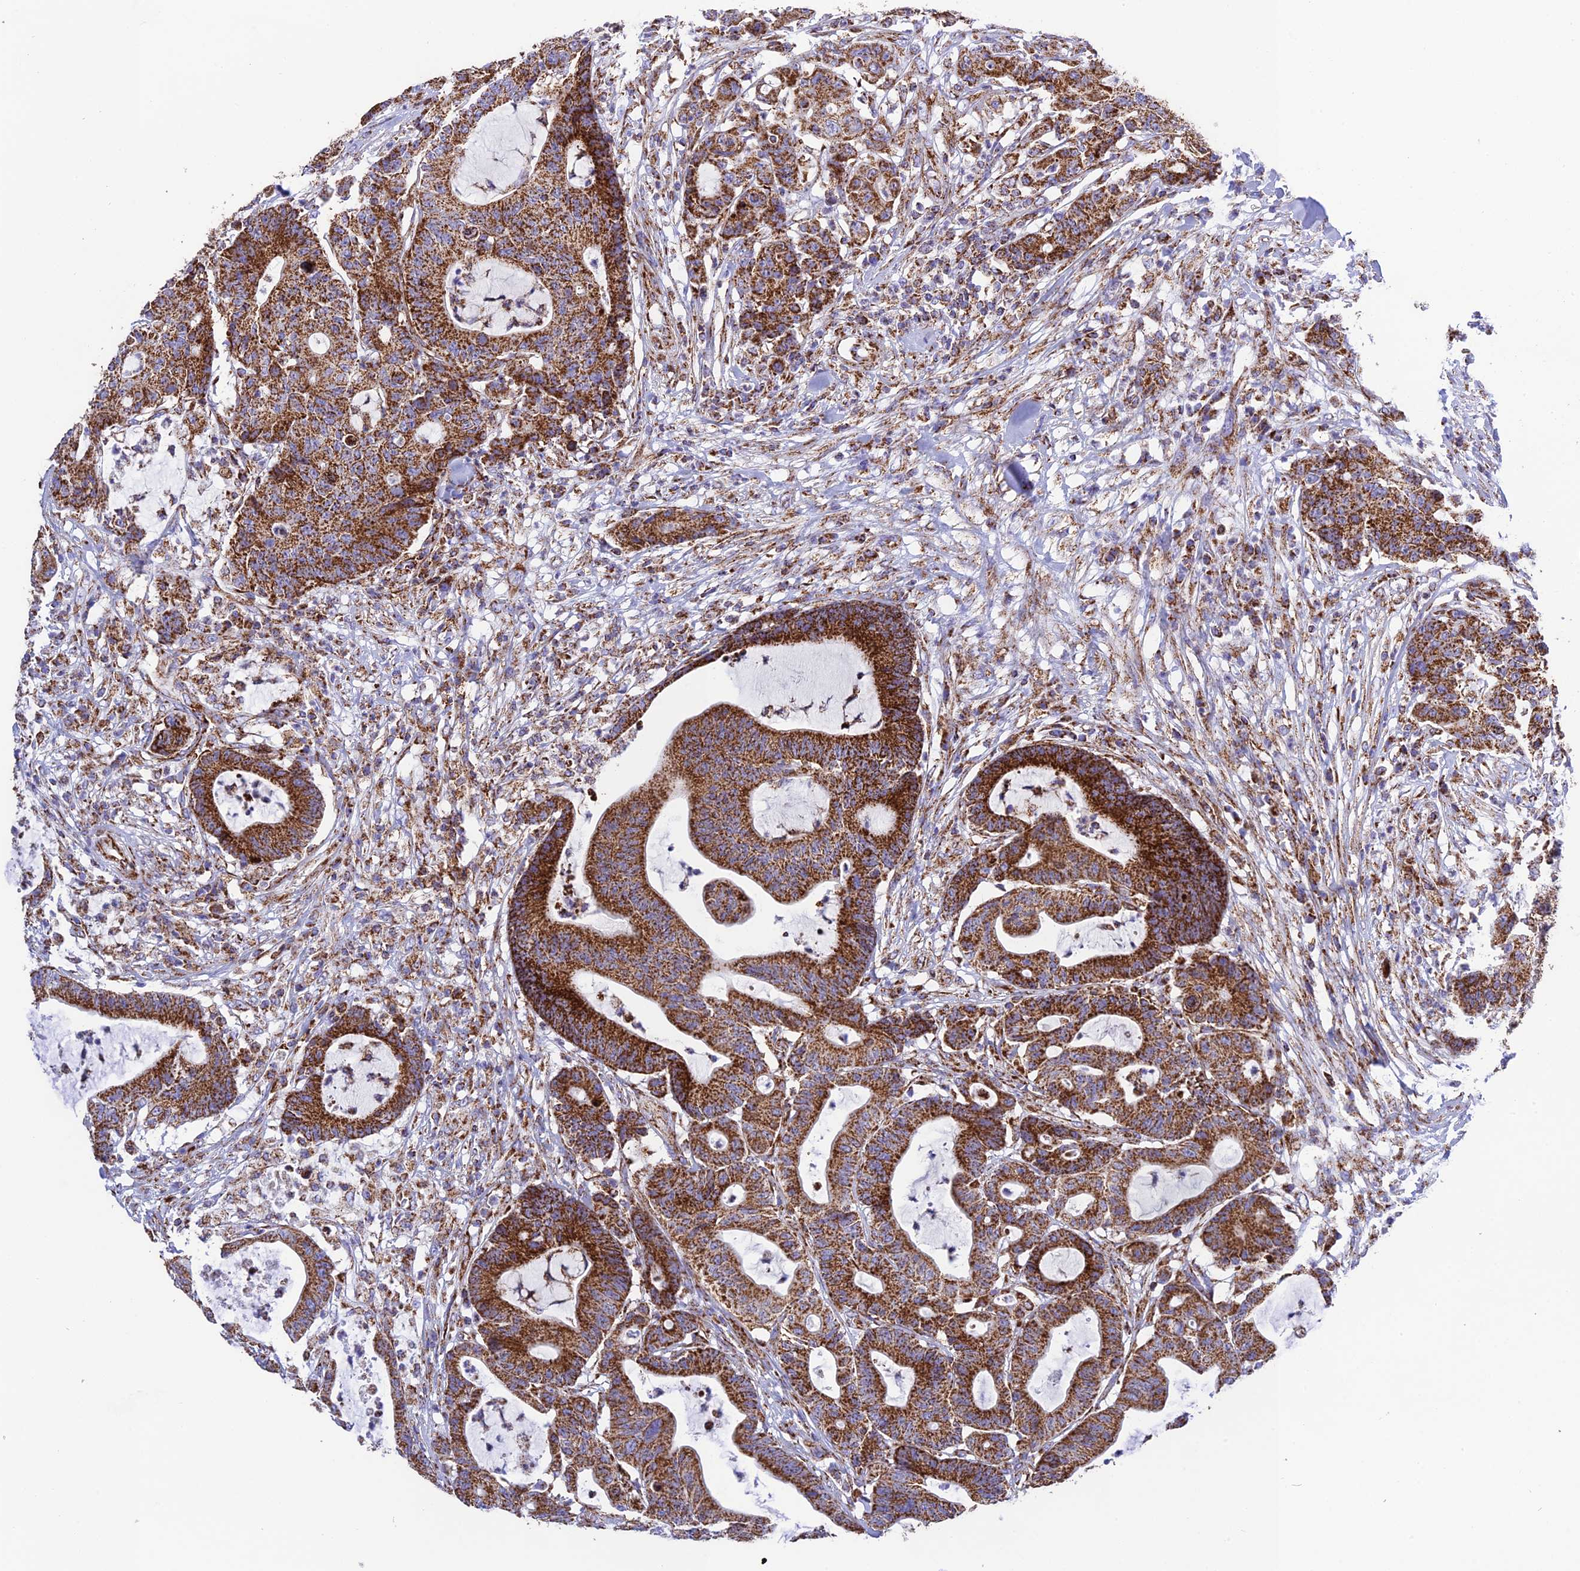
{"staining": {"intensity": "strong", "quantity": ">75%", "location": "cytoplasmic/membranous"}, "tissue": "colorectal cancer", "cell_type": "Tumor cells", "image_type": "cancer", "snomed": [{"axis": "morphology", "description": "Adenocarcinoma, NOS"}, {"axis": "topography", "description": "Colon"}], "caption": "Brown immunohistochemical staining in human colorectal cancer (adenocarcinoma) demonstrates strong cytoplasmic/membranous staining in approximately >75% of tumor cells.", "gene": "CHCHD3", "patient": {"sex": "female", "age": 84}}